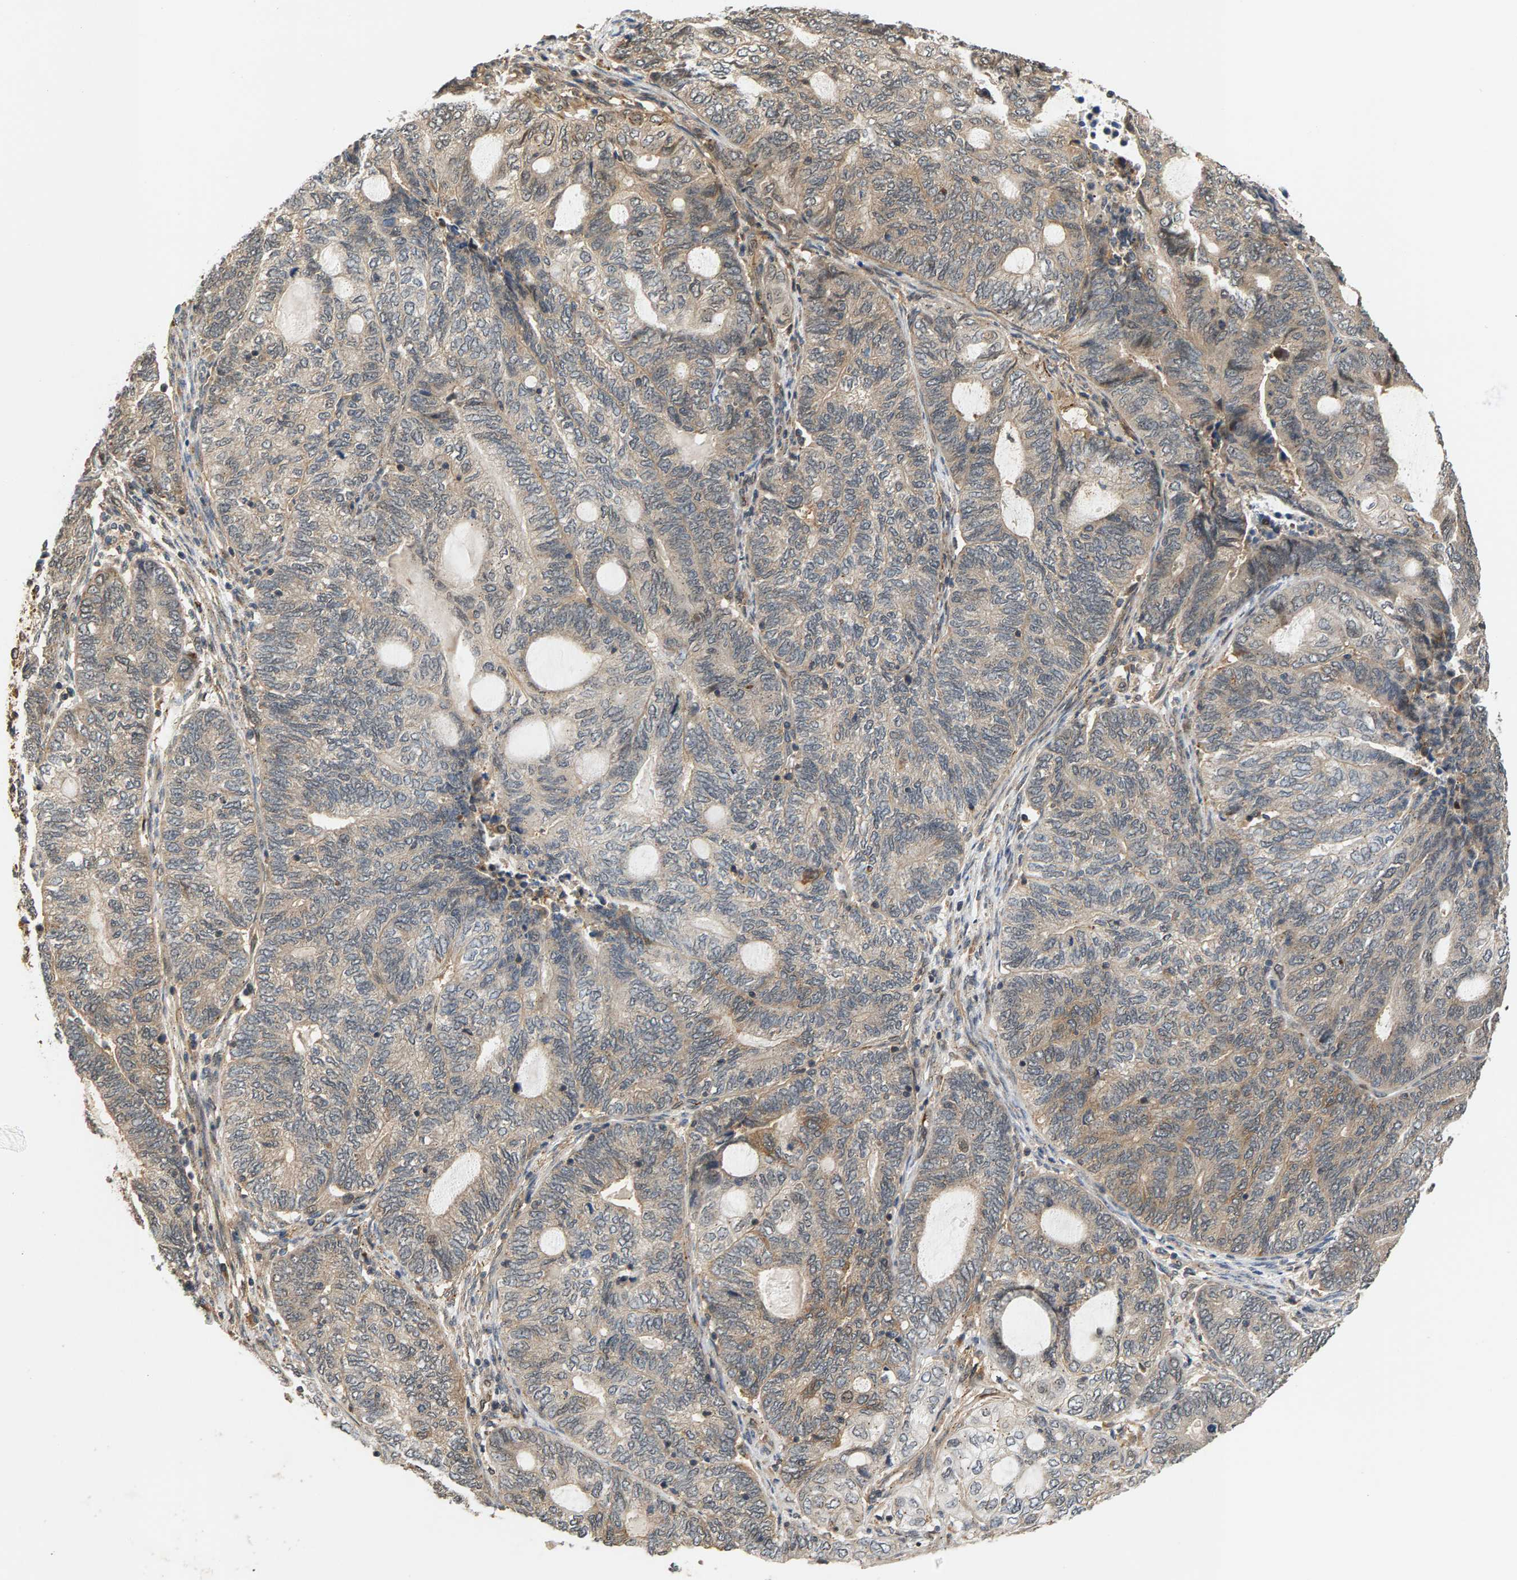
{"staining": {"intensity": "weak", "quantity": "25%-75%", "location": "cytoplasmic/membranous"}, "tissue": "endometrial cancer", "cell_type": "Tumor cells", "image_type": "cancer", "snomed": [{"axis": "morphology", "description": "Adenocarcinoma, NOS"}, {"axis": "topography", "description": "Uterus"}, {"axis": "topography", "description": "Endometrium"}], "caption": "Protein staining by immunohistochemistry exhibits weak cytoplasmic/membranous positivity in about 25%-75% of tumor cells in endometrial adenocarcinoma.", "gene": "MAP2K5", "patient": {"sex": "female", "age": 70}}